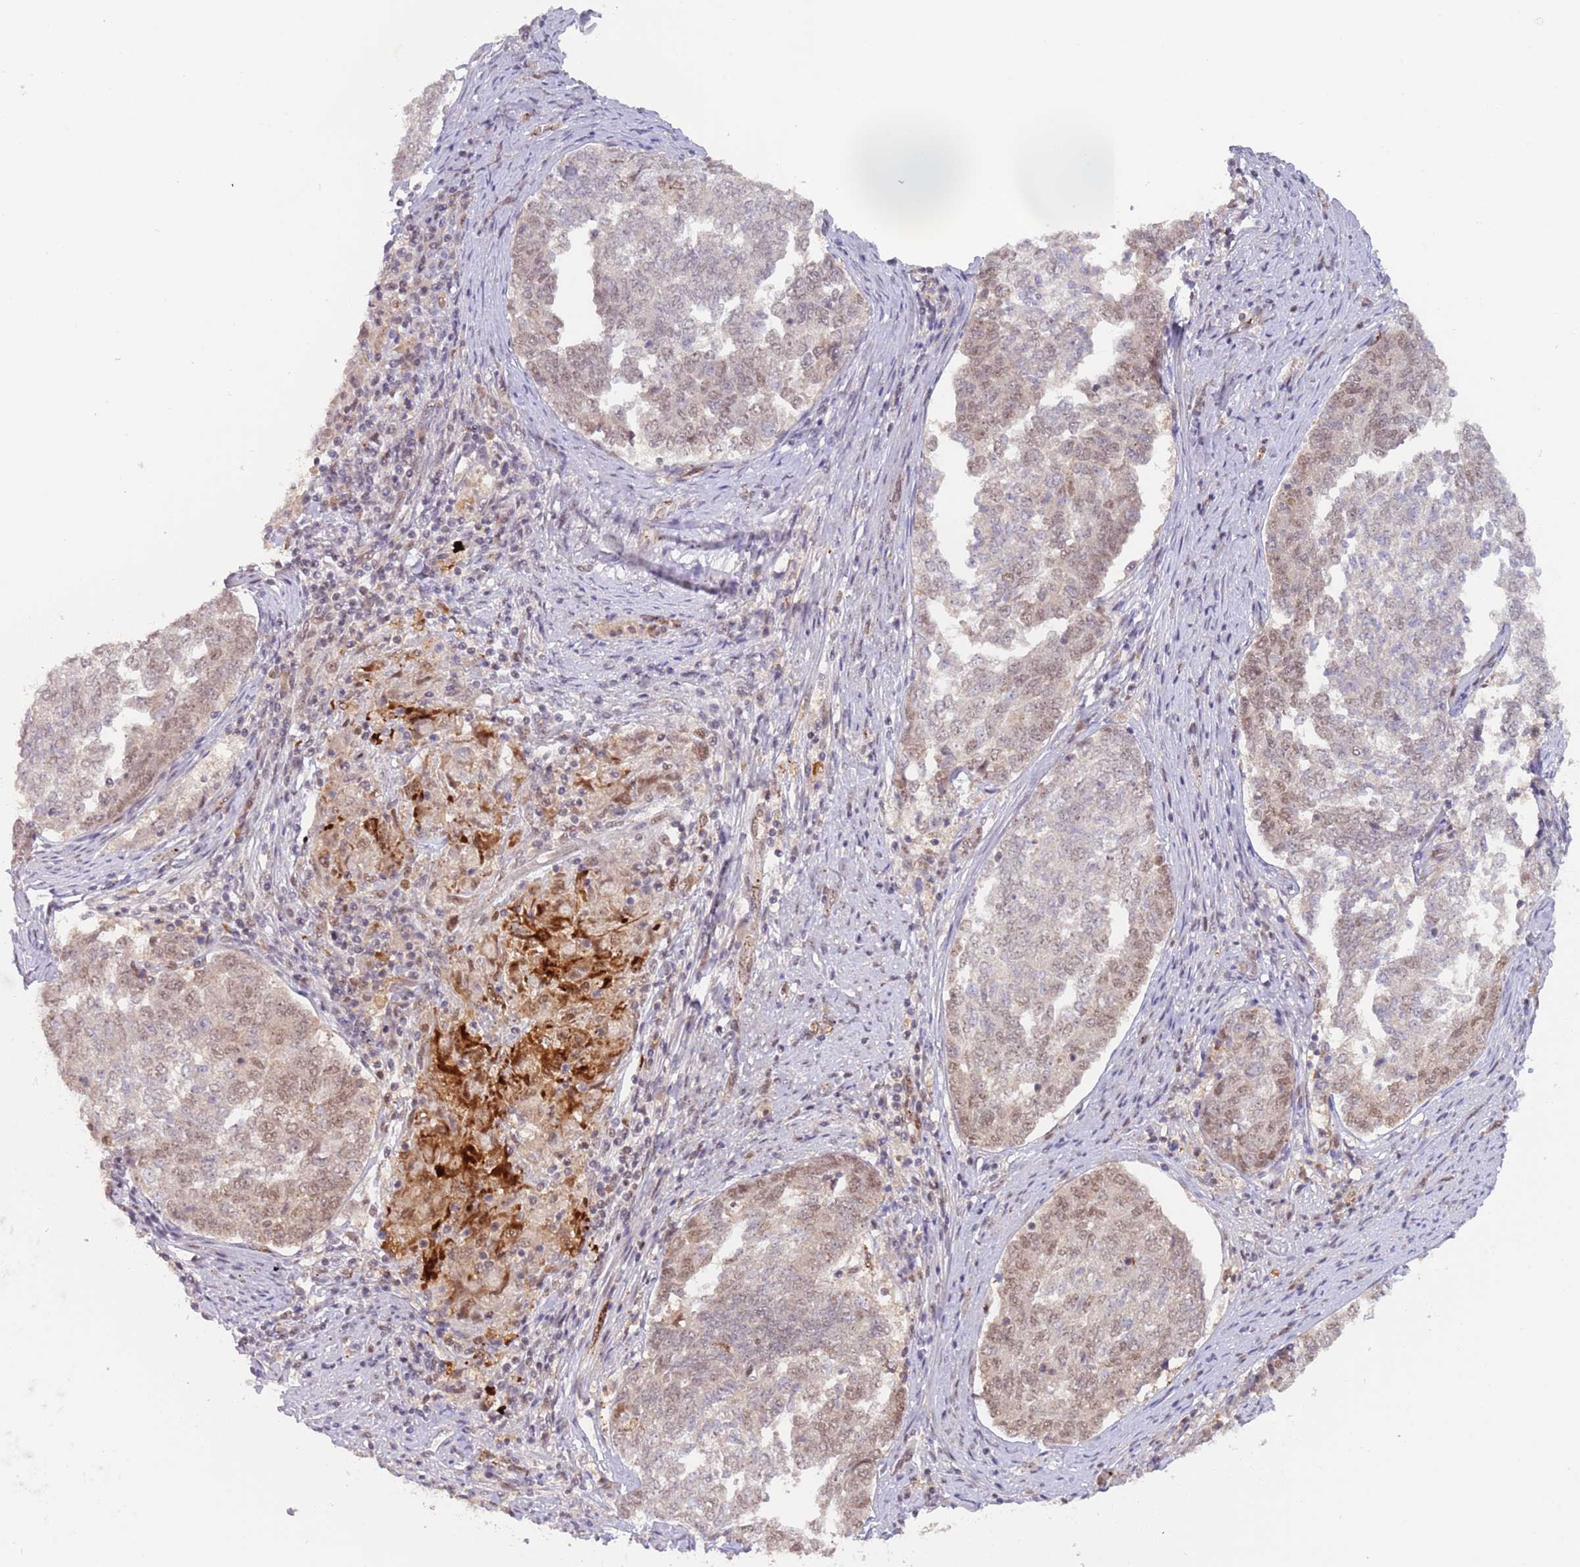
{"staining": {"intensity": "moderate", "quantity": "25%-75%", "location": "cytoplasmic/membranous,nuclear"}, "tissue": "endometrial cancer", "cell_type": "Tumor cells", "image_type": "cancer", "snomed": [{"axis": "morphology", "description": "Adenocarcinoma, NOS"}, {"axis": "topography", "description": "Endometrium"}], "caption": "Endometrial cancer (adenocarcinoma) was stained to show a protein in brown. There is medium levels of moderate cytoplasmic/membranous and nuclear positivity in approximately 25%-75% of tumor cells.", "gene": "RFXANK", "patient": {"sex": "female", "age": 80}}